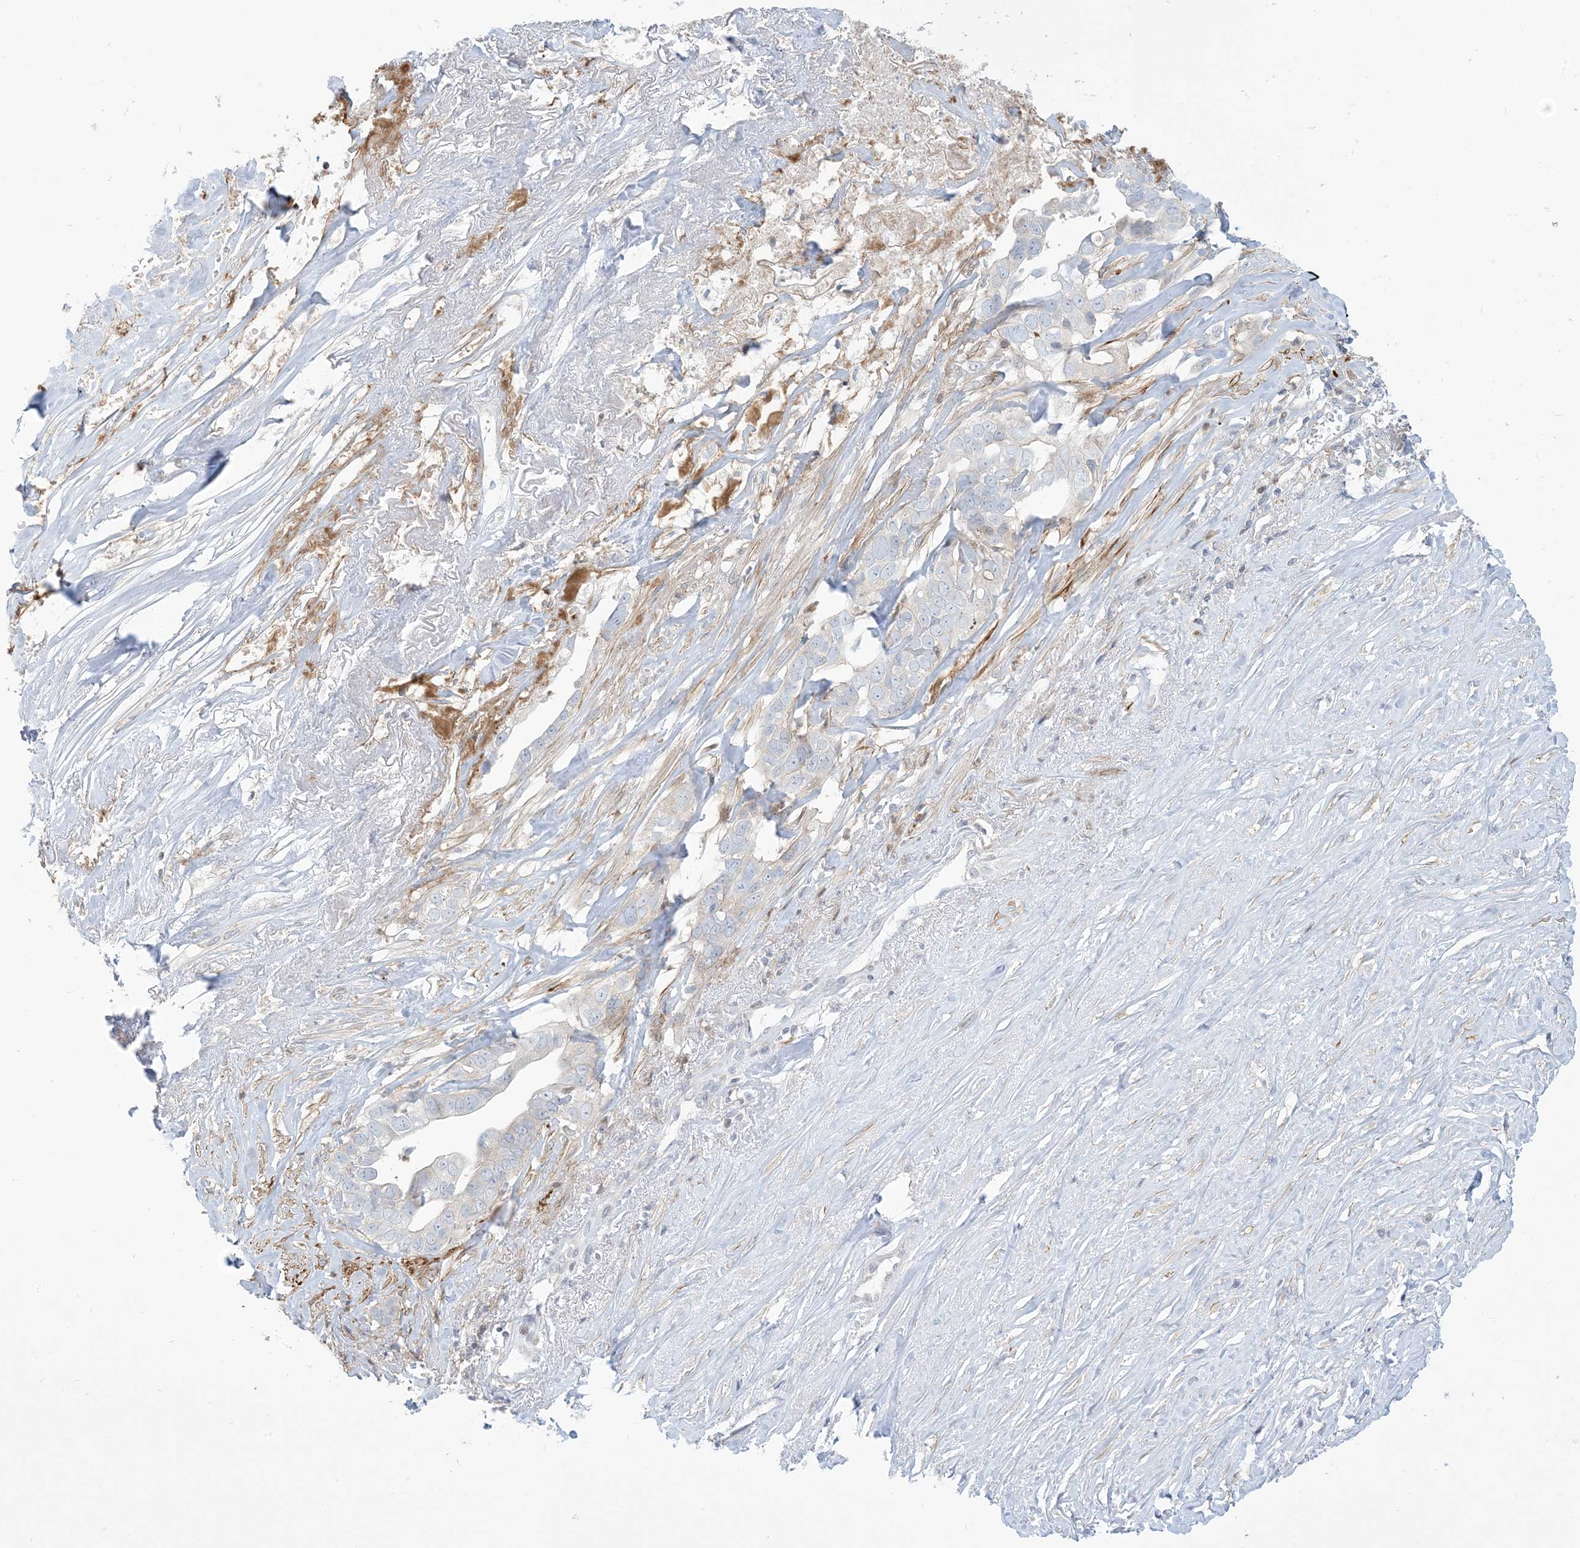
{"staining": {"intensity": "negative", "quantity": "none", "location": "none"}, "tissue": "liver cancer", "cell_type": "Tumor cells", "image_type": "cancer", "snomed": [{"axis": "morphology", "description": "Cholangiocarcinoma"}, {"axis": "topography", "description": "Liver"}], "caption": "A photomicrograph of human cholangiocarcinoma (liver) is negative for staining in tumor cells.", "gene": "AFTPH", "patient": {"sex": "female", "age": 79}}